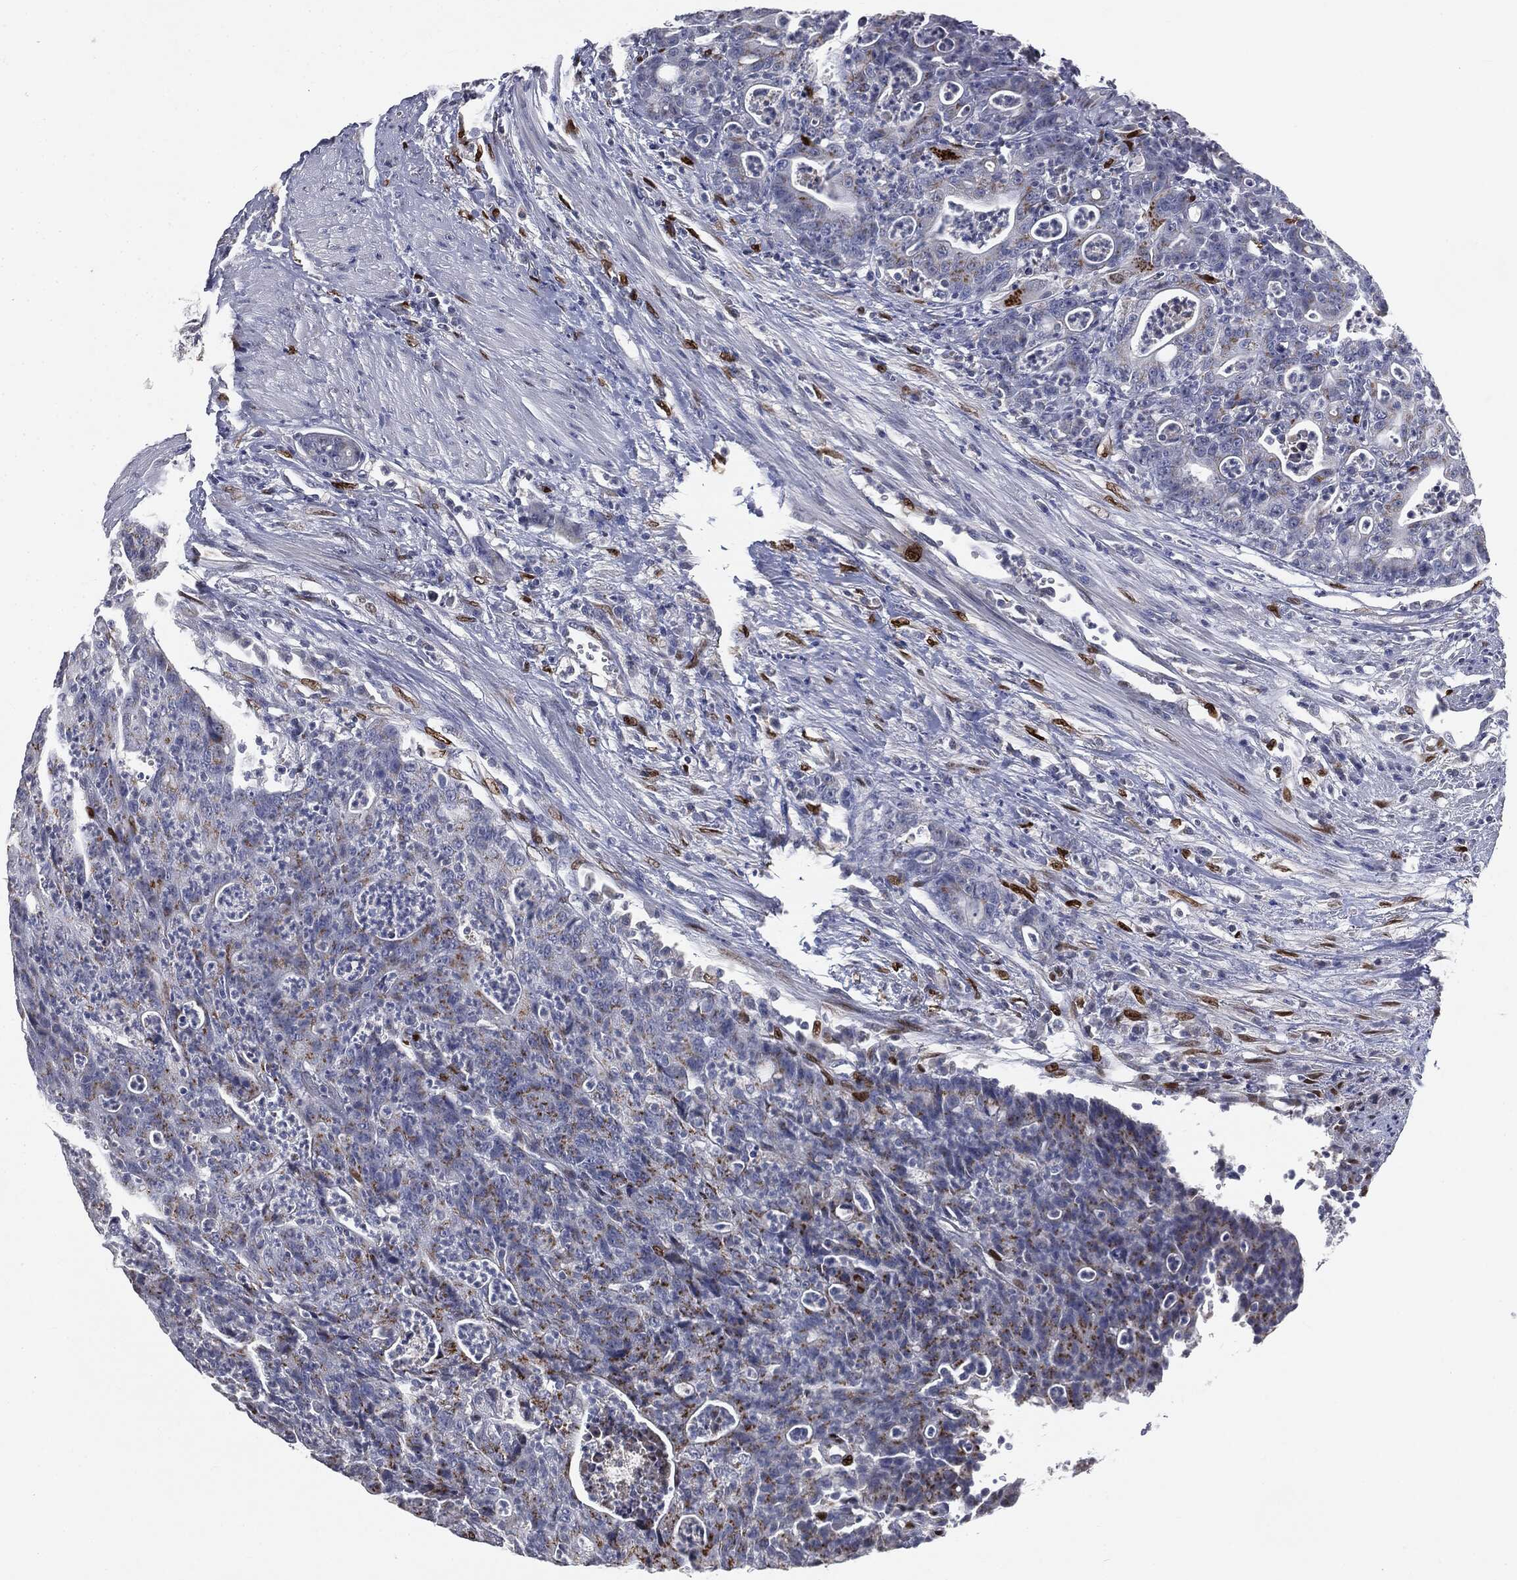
{"staining": {"intensity": "moderate", "quantity": "<25%", "location": "cytoplasmic/membranous"}, "tissue": "colorectal cancer", "cell_type": "Tumor cells", "image_type": "cancer", "snomed": [{"axis": "morphology", "description": "Adenocarcinoma, NOS"}, {"axis": "topography", "description": "Colon"}], "caption": "Human adenocarcinoma (colorectal) stained with a protein marker reveals moderate staining in tumor cells.", "gene": "CASD1", "patient": {"sex": "male", "age": 70}}